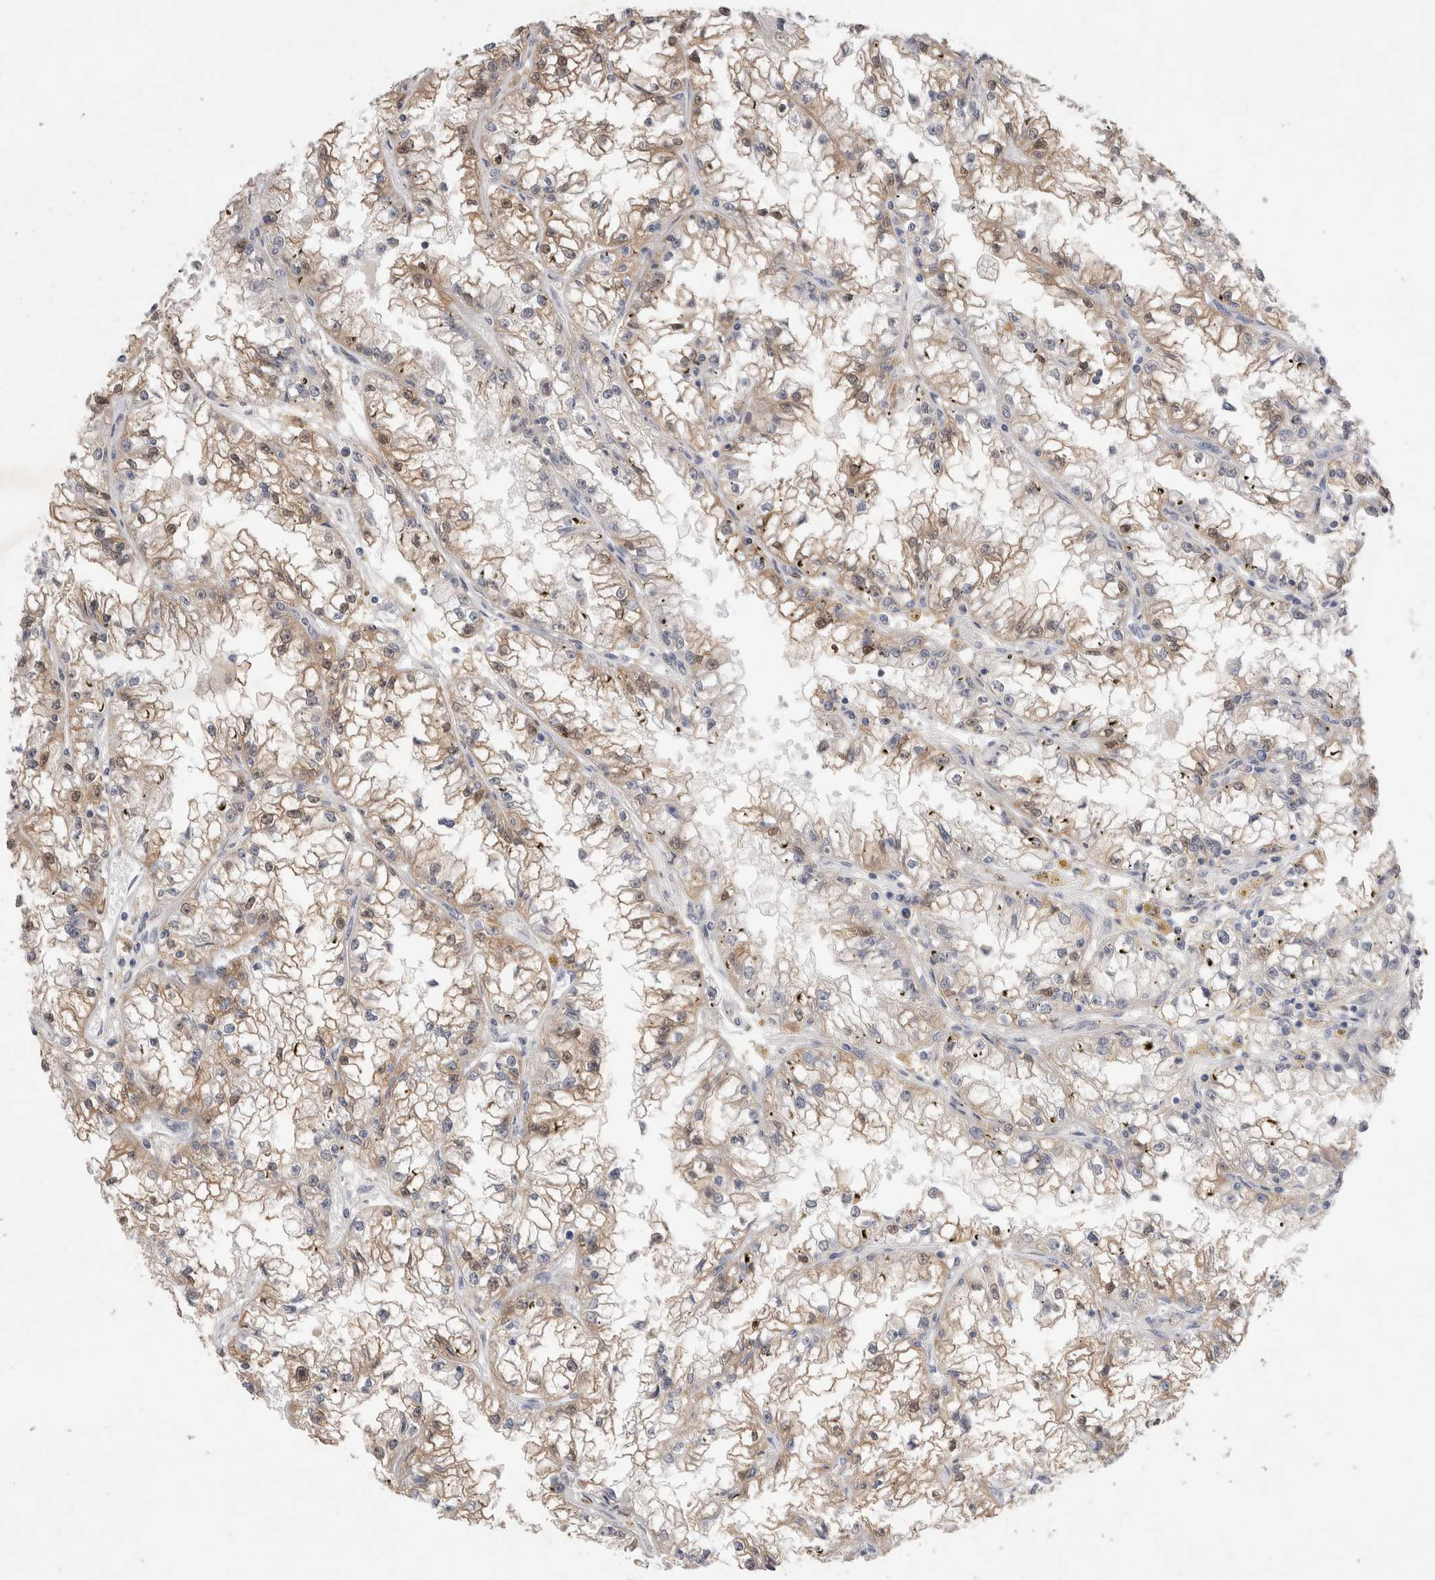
{"staining": {"intensity": "weak", "quantity": ">75%", "location": "cytoplasmic/membranous"}, "tissue": "renal cancer", "cell_type": "Tumor cells", "image_type": "cancer", "snomed": [{"axis": "morphology", "description": "Adenocarcinoma, NOS"}, {"axis": "topography", "description": "Kidney"}], "caption": "Renal cancer (adenocarcinoma) stained with a brown dye reveals weak cytoplasmic/membranous positive expression in about >75% of tumor cells.", "gene": "IFT74", "patient": {"sex": "male", "age": 56}}